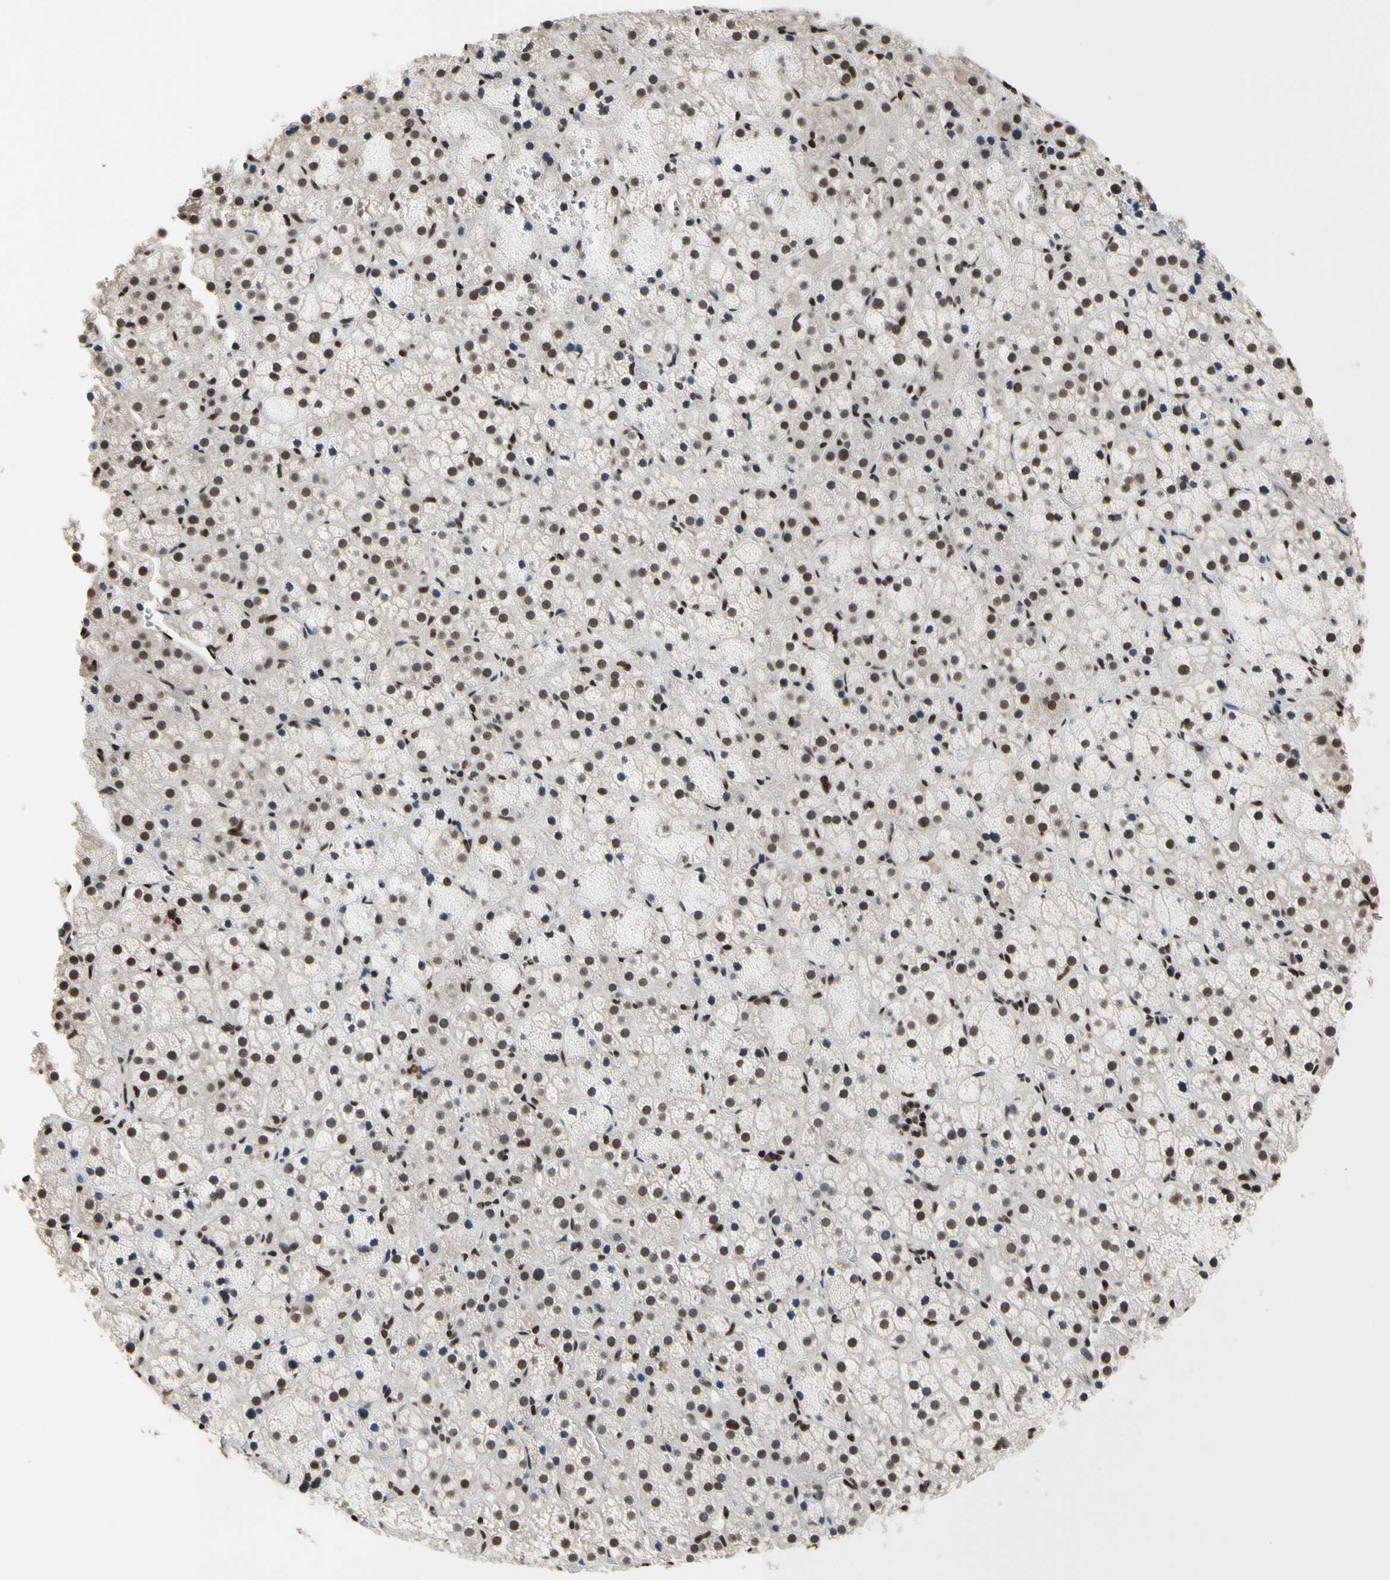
{"staining": {"intensity": "moderate", "quantity": ">75%", "location": "cytoplasmic/membranous,nuclear"}, "tissue": "adrenal gland", "cell_type": "Glandular cells", "image_type": "normal", "snomed": [{"axis": "morphology", "description": "Normal tissue, NOS"}, {"axis": "topography", "description": "Adrenal gland"}], "caption": "Immunohistochemistry staining of normal adrenal gland, which exhibits medium levels of moderate cytoplasmic/membranous,nuclear positivity in about >75% of glandular cells indicating moderate cytoplasmic/membranous,nuclear protein expression. The staining was performed using DAB (brown) for protein detection and nuclei were counterstained in hematoxylin (blue).", "gene": "RECQL", "patient": {"sex": "female", "age": 57}}